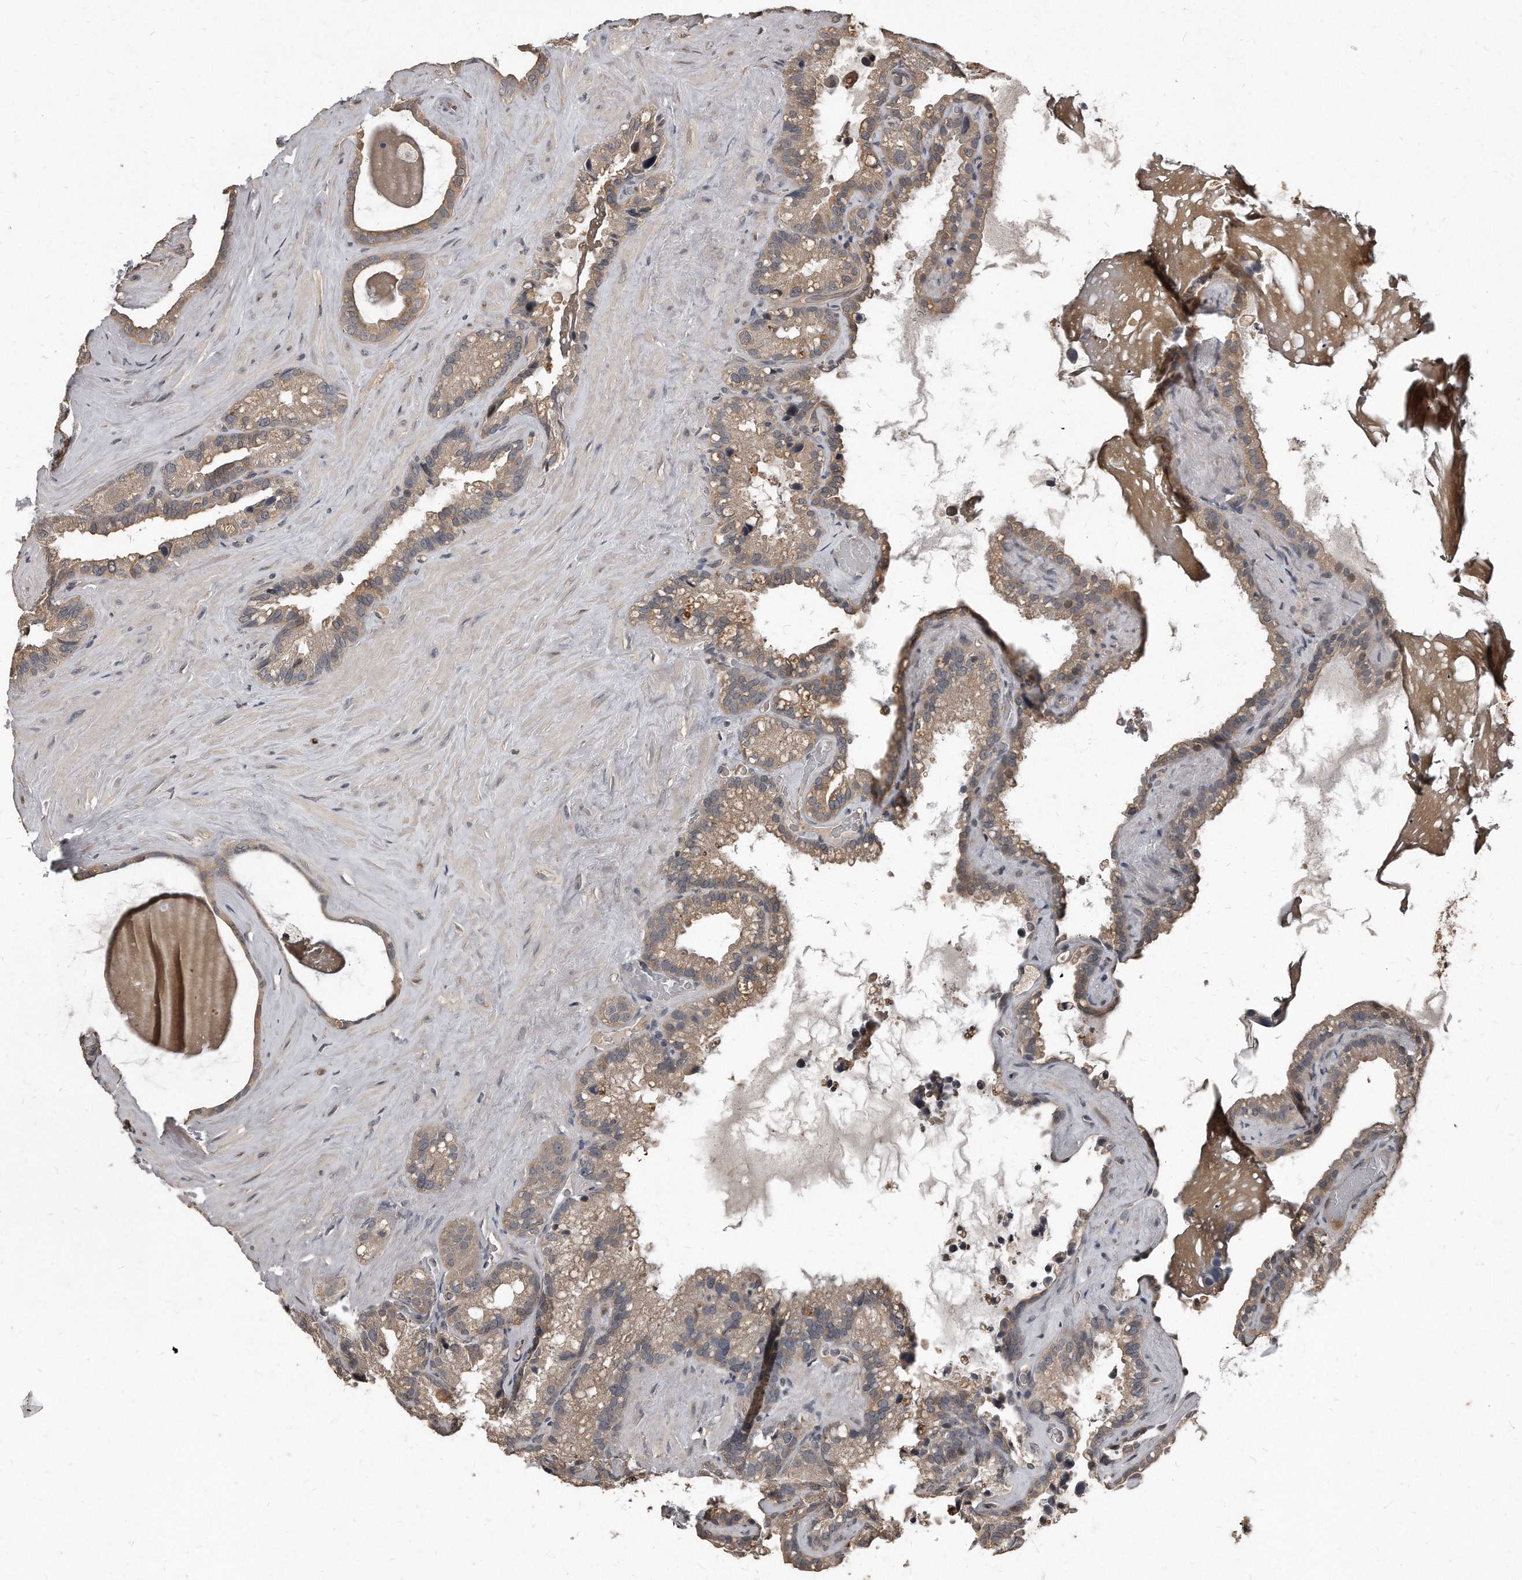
{"staining": {"intensity": "weak", "quantity": "25%-75%", "location": "cytoplasmic/membranous"}, "tissue": "seminal vesicle", "cell_type": "Glandular cells", "image_type": "normal", "snomed": [{"axis": "morphology", "description": "Normal tissue, NOS"}, {"axis": "topography", "description": "Prostate"}, {"axis": "topography", "description": "Seminal veicle"}], "caption": "This histopathology image displays immunohistochemistry staining of normal seminal vesicle, with low weak cytoplasmic/membranous expression in about 25%-75% of glandular cells.", "gene": "GRB10", "patient": {"sex": "male", "age": 68}}